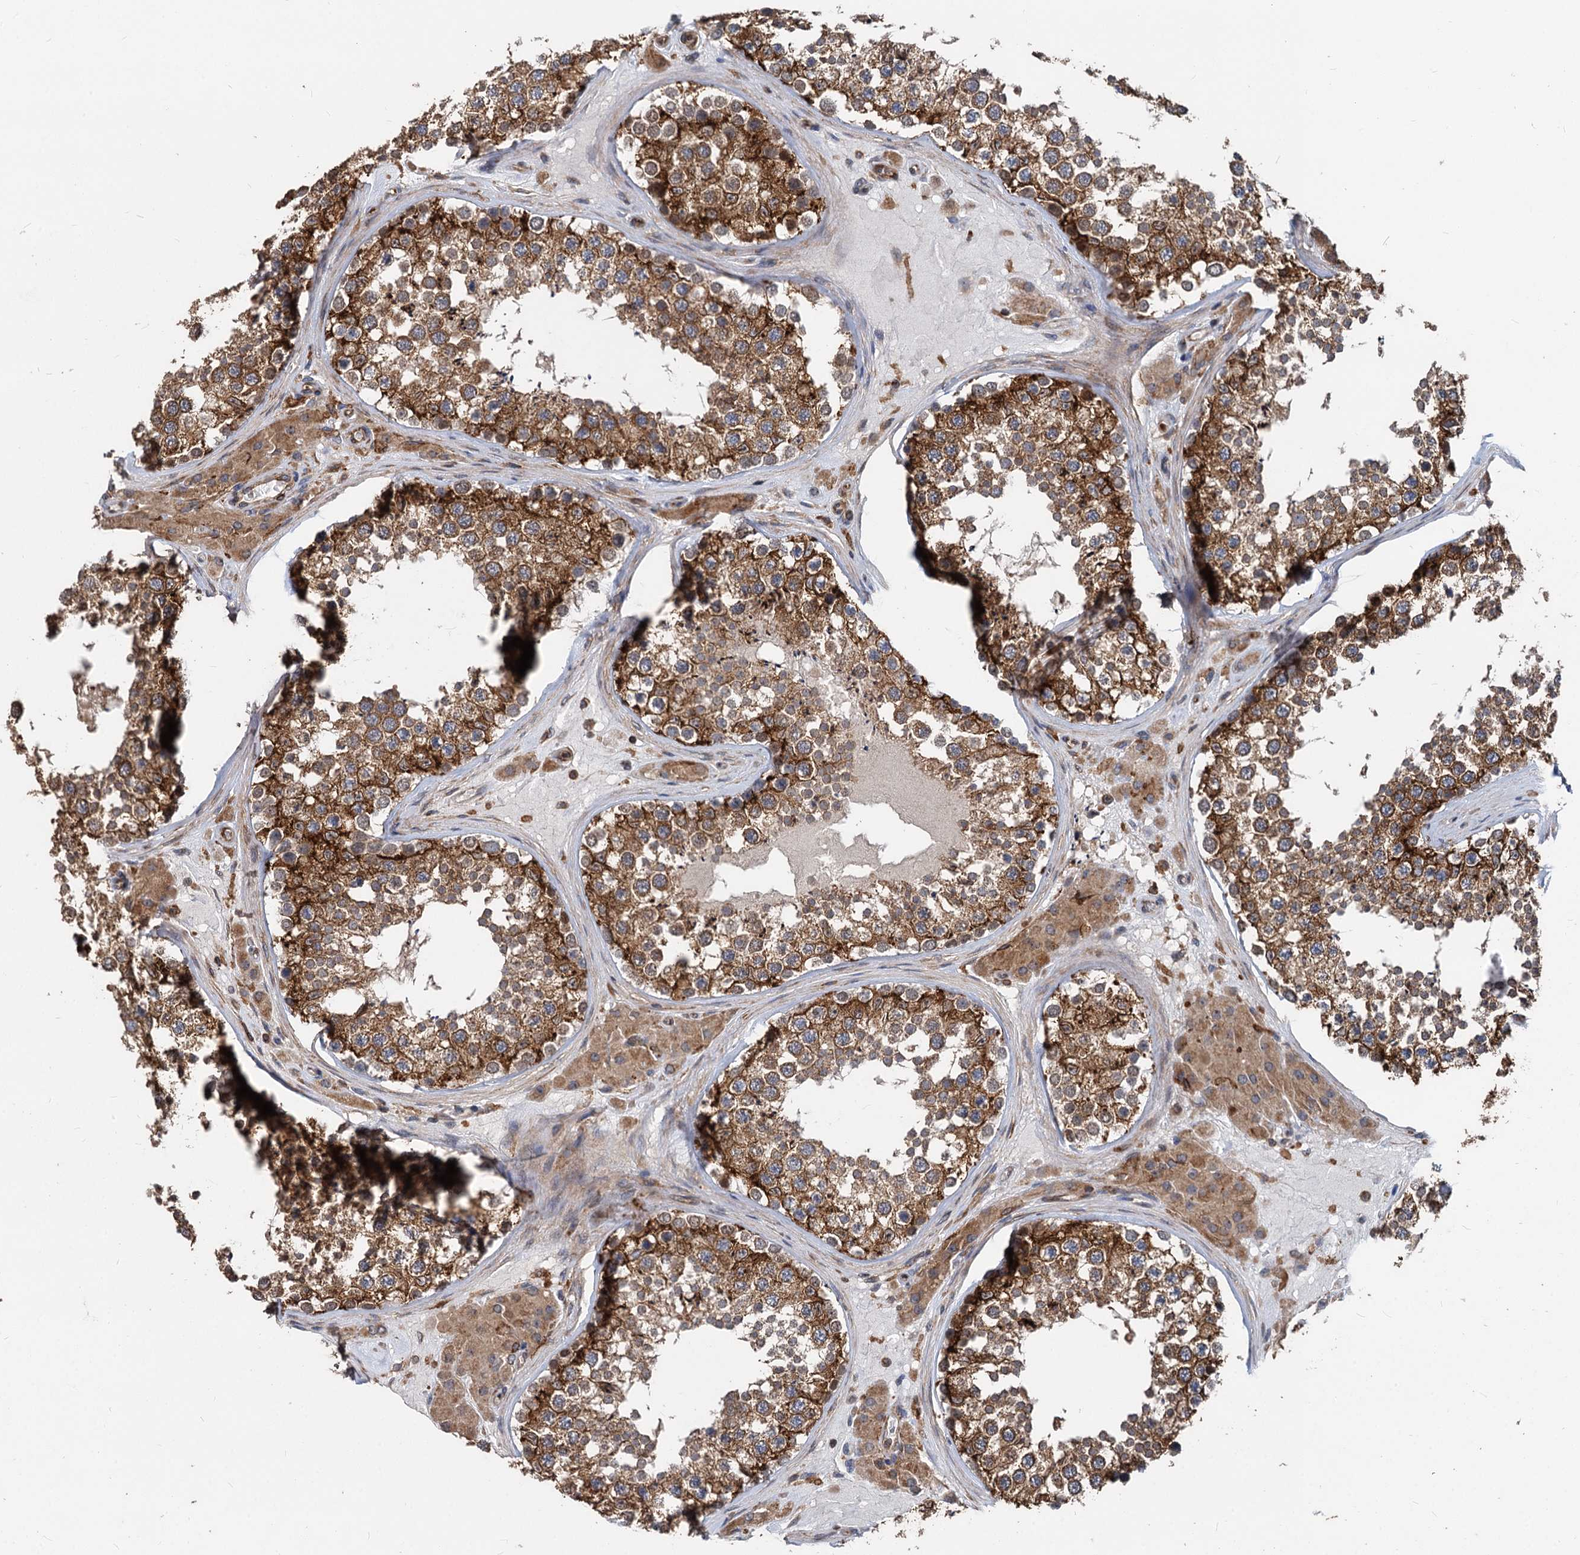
{"staining": {"intensity": "strong", "quantity": ">75%", "location": "cytoplasmic/membranous"}, "tissue": "testis", "cell_type": "Cells in seminiferous ducts", "image_type": "normal", "snomed": [{"axis": "morphology", "description": "Normal tissue, NOS"}, {"axis": "topography", "description": "Testis"}], "caption": "Strong cytoplasmic/membranous staining is appreciated in about >75% of cells in seminiferous ducts in benign testis.", "gene": "STIM1", "patient": {"sex": "male", "age": 46}}